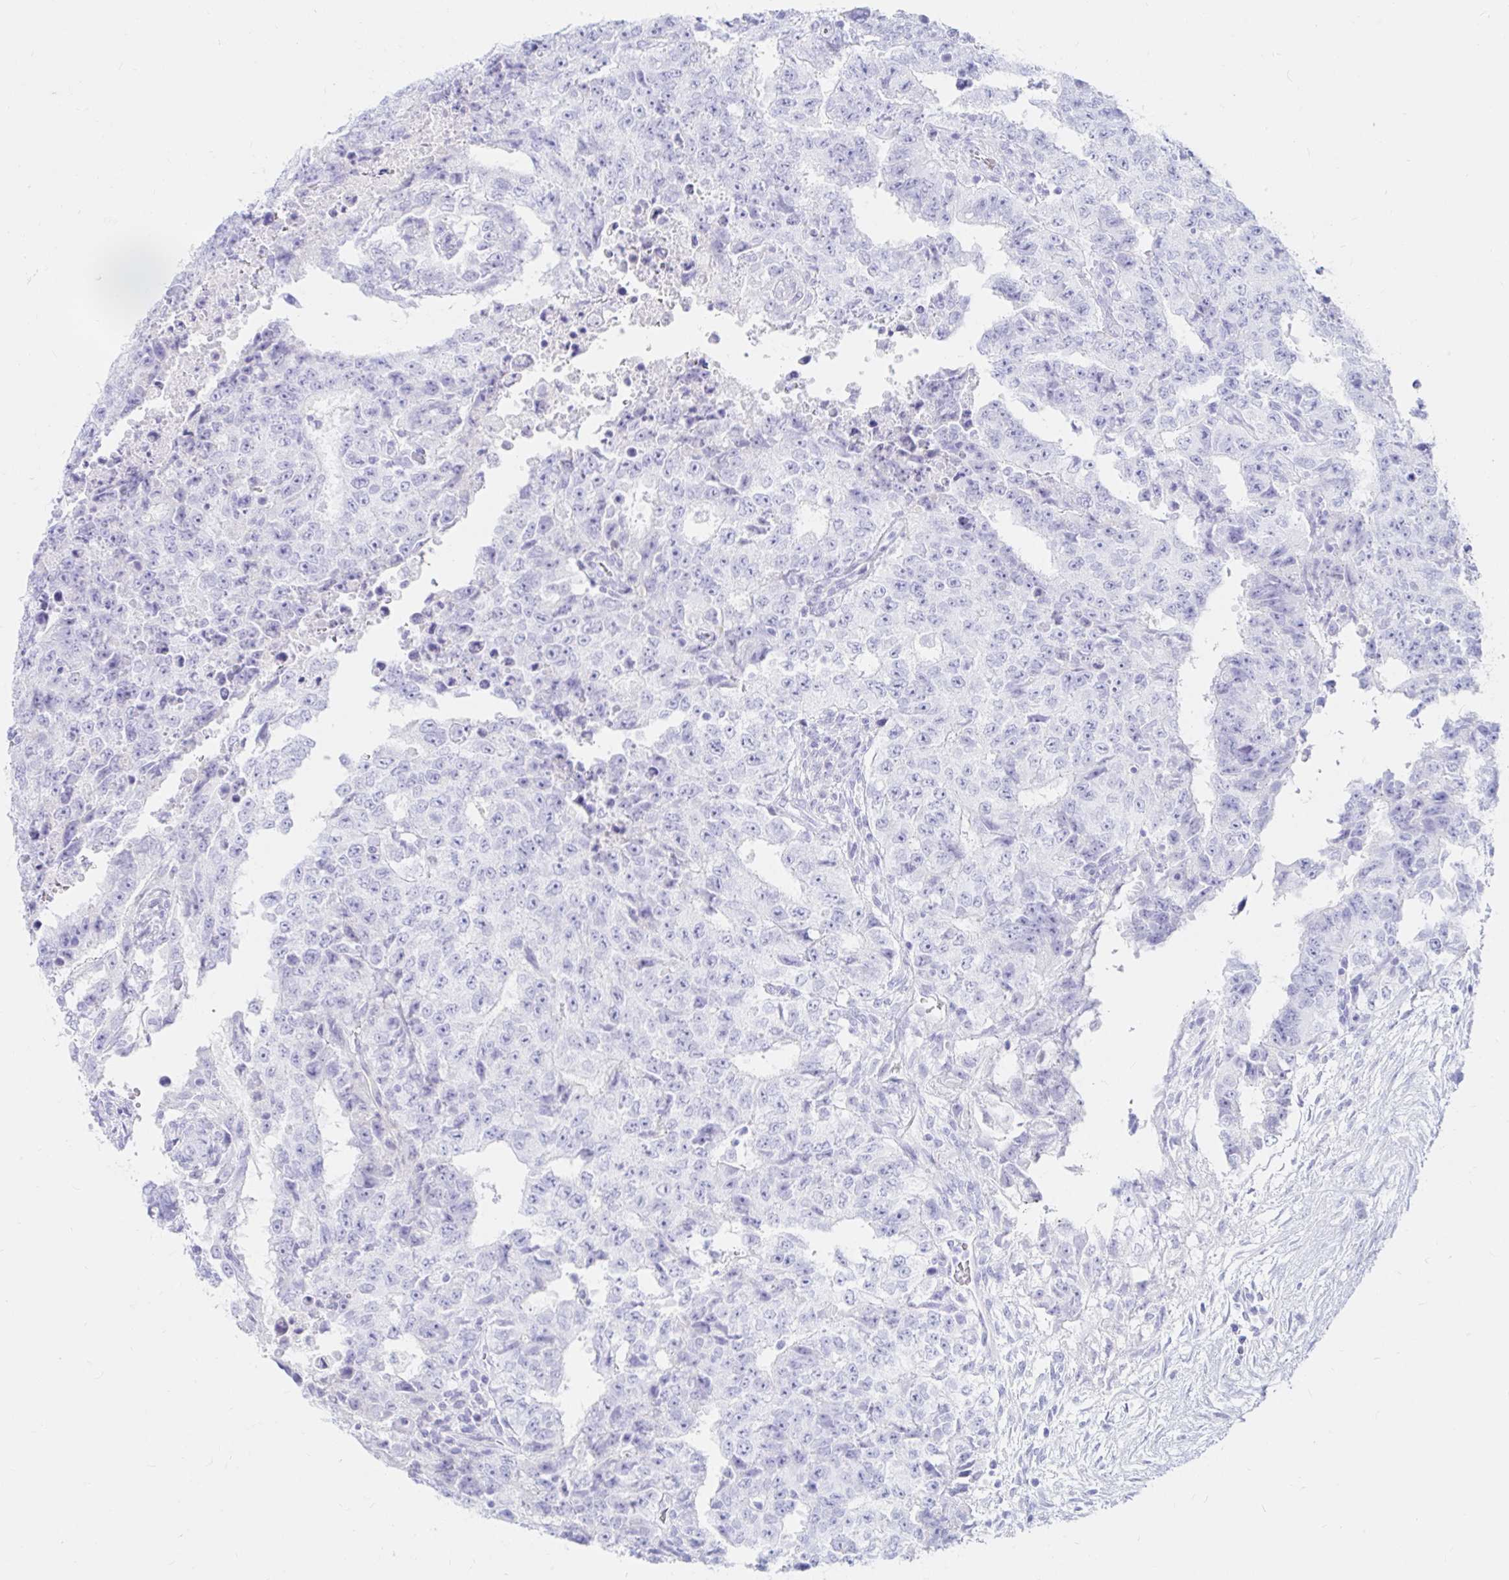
{"staining": {"intensity": "negative", "quantity": "none", "location": "none"}, "tissue": "testis cancer", "cell_type": "Tumor cells", "image_type": "cancer", "snomed": [{"axis": "morphology", "description": "Carcinoma, Embryonal, NOS"}, {"axis": "topography", "description": "Testis"}], "caption": "Immunohistochemistry (IHC) micrograph of neoplastic tissue: testis cancer stained with DAB exhibits no significant protein expression in tumor cells. The staining is performed using DAB (3,3'-diaminobenzidine) brown chromogen with nuclei counter-stained in using hematoxylin.", "gene": "OR6T1", "patient": {"sex": "male", "age": 24}}